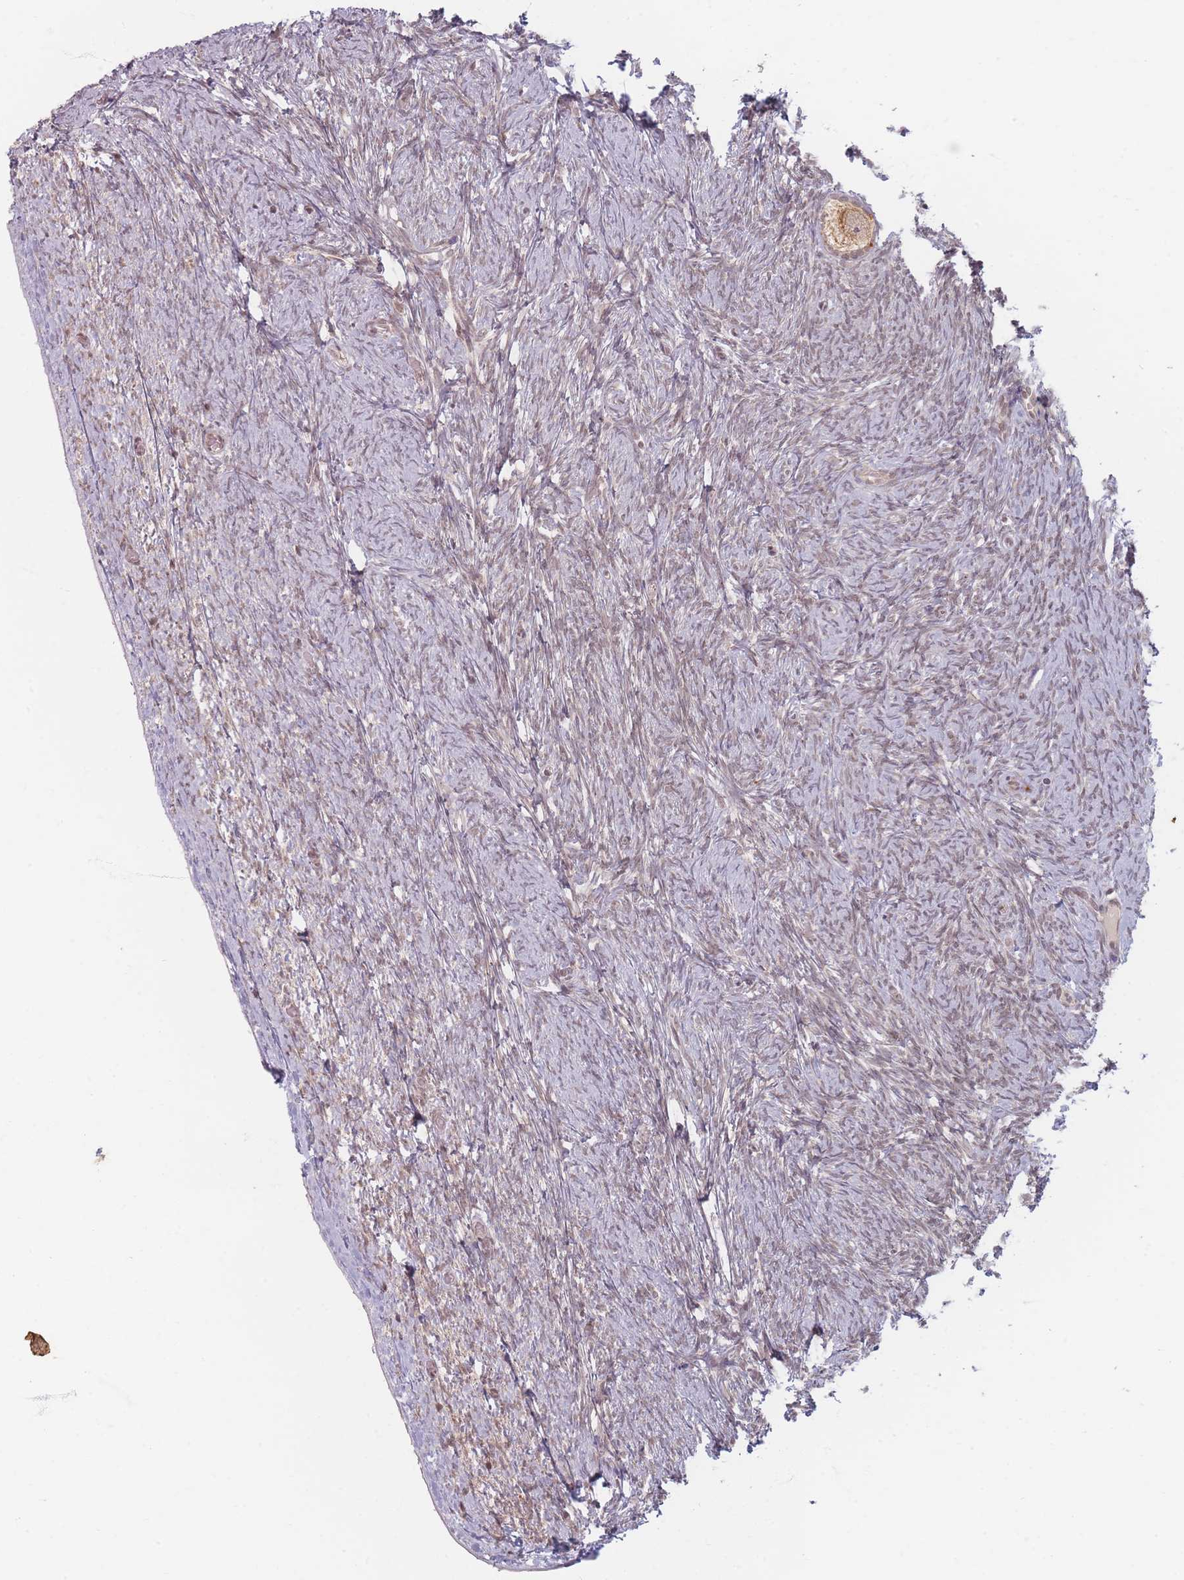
{"staining": {"intensity": "weak", "quantity": ">75%", "location": "cytoplasmic/membranous,nuclear"}, "tissue": "ovary", "cell_type": "Follicle cells", "image_type": "normal", "snomed": [{"axis": "morphology", "description": "Normal tissue, NOS"}, {"axis": "topography", "description": "Ovary"}], "caption": "Ovary stained with DAB (3,3'-diaminobenzidine) immunohistochemistry (IHC) reveals low levels of weak cytoplasmic/membranous,nuclear positivity in approximately >75% of follicle cells.", "gene": "SPATA45", "patient": {"sex": "female", "age": 44}}